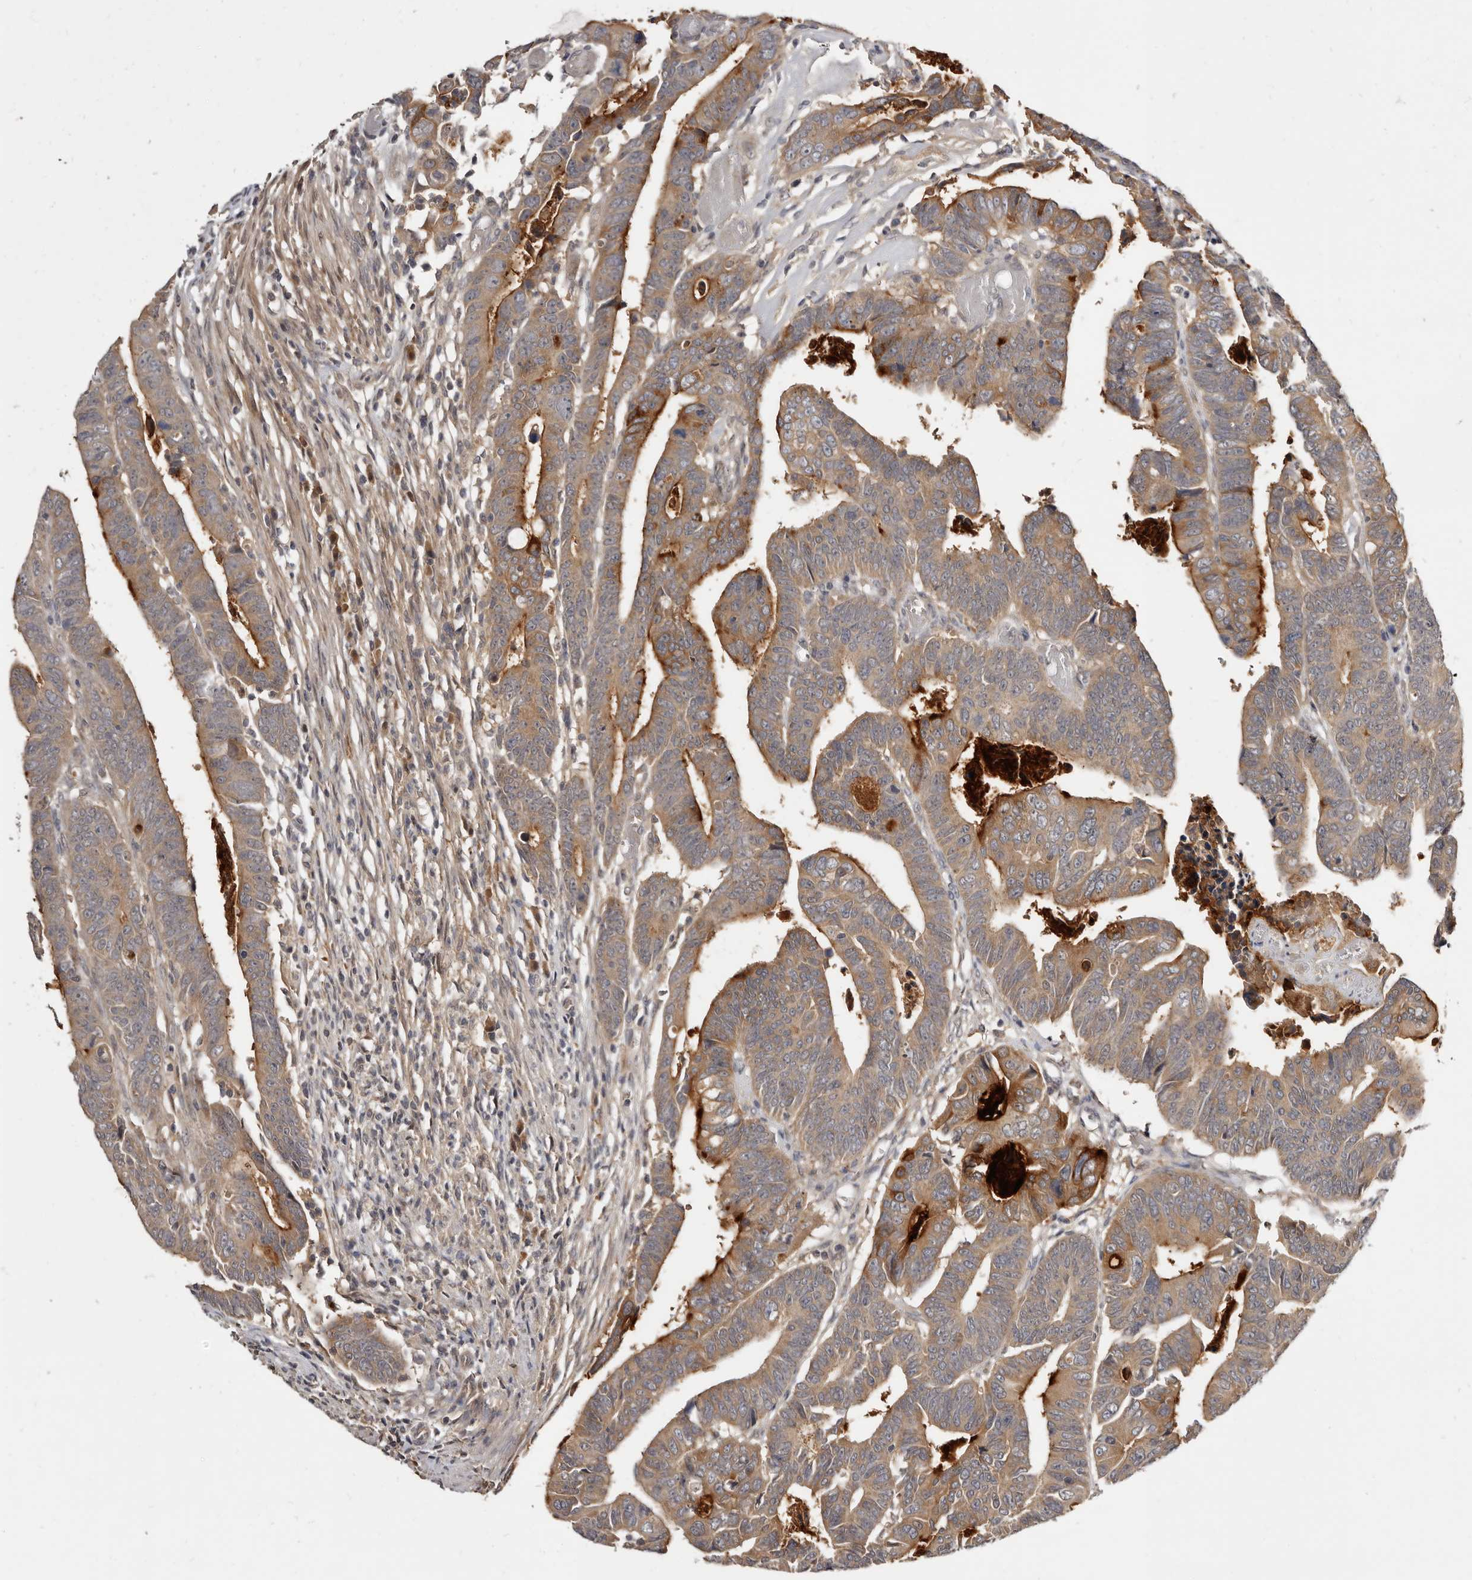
{"staining": {"intensity": "moderate", "quantity": ">75%", "location": "cytoplasmic/membranous"}, "tissue": "colorectal cancer", "cell_type": "Tumor cells", "image_type": "cancer", "snomed": [{"axis": "morphology", "description": "Adenocarcinoma, NOS"}, {"axis": "topography", "description": "Rectum"}], "caption": "Moderate cytoplasmic/membranous positivity is appreciated in about >75% of tumor cells in adenocarcinoma (colorectal). (DAB IHC with brightfield microscopy, high magnification).", "gene": "INAVA", "patient": {"sex": "female", "age": 65}}